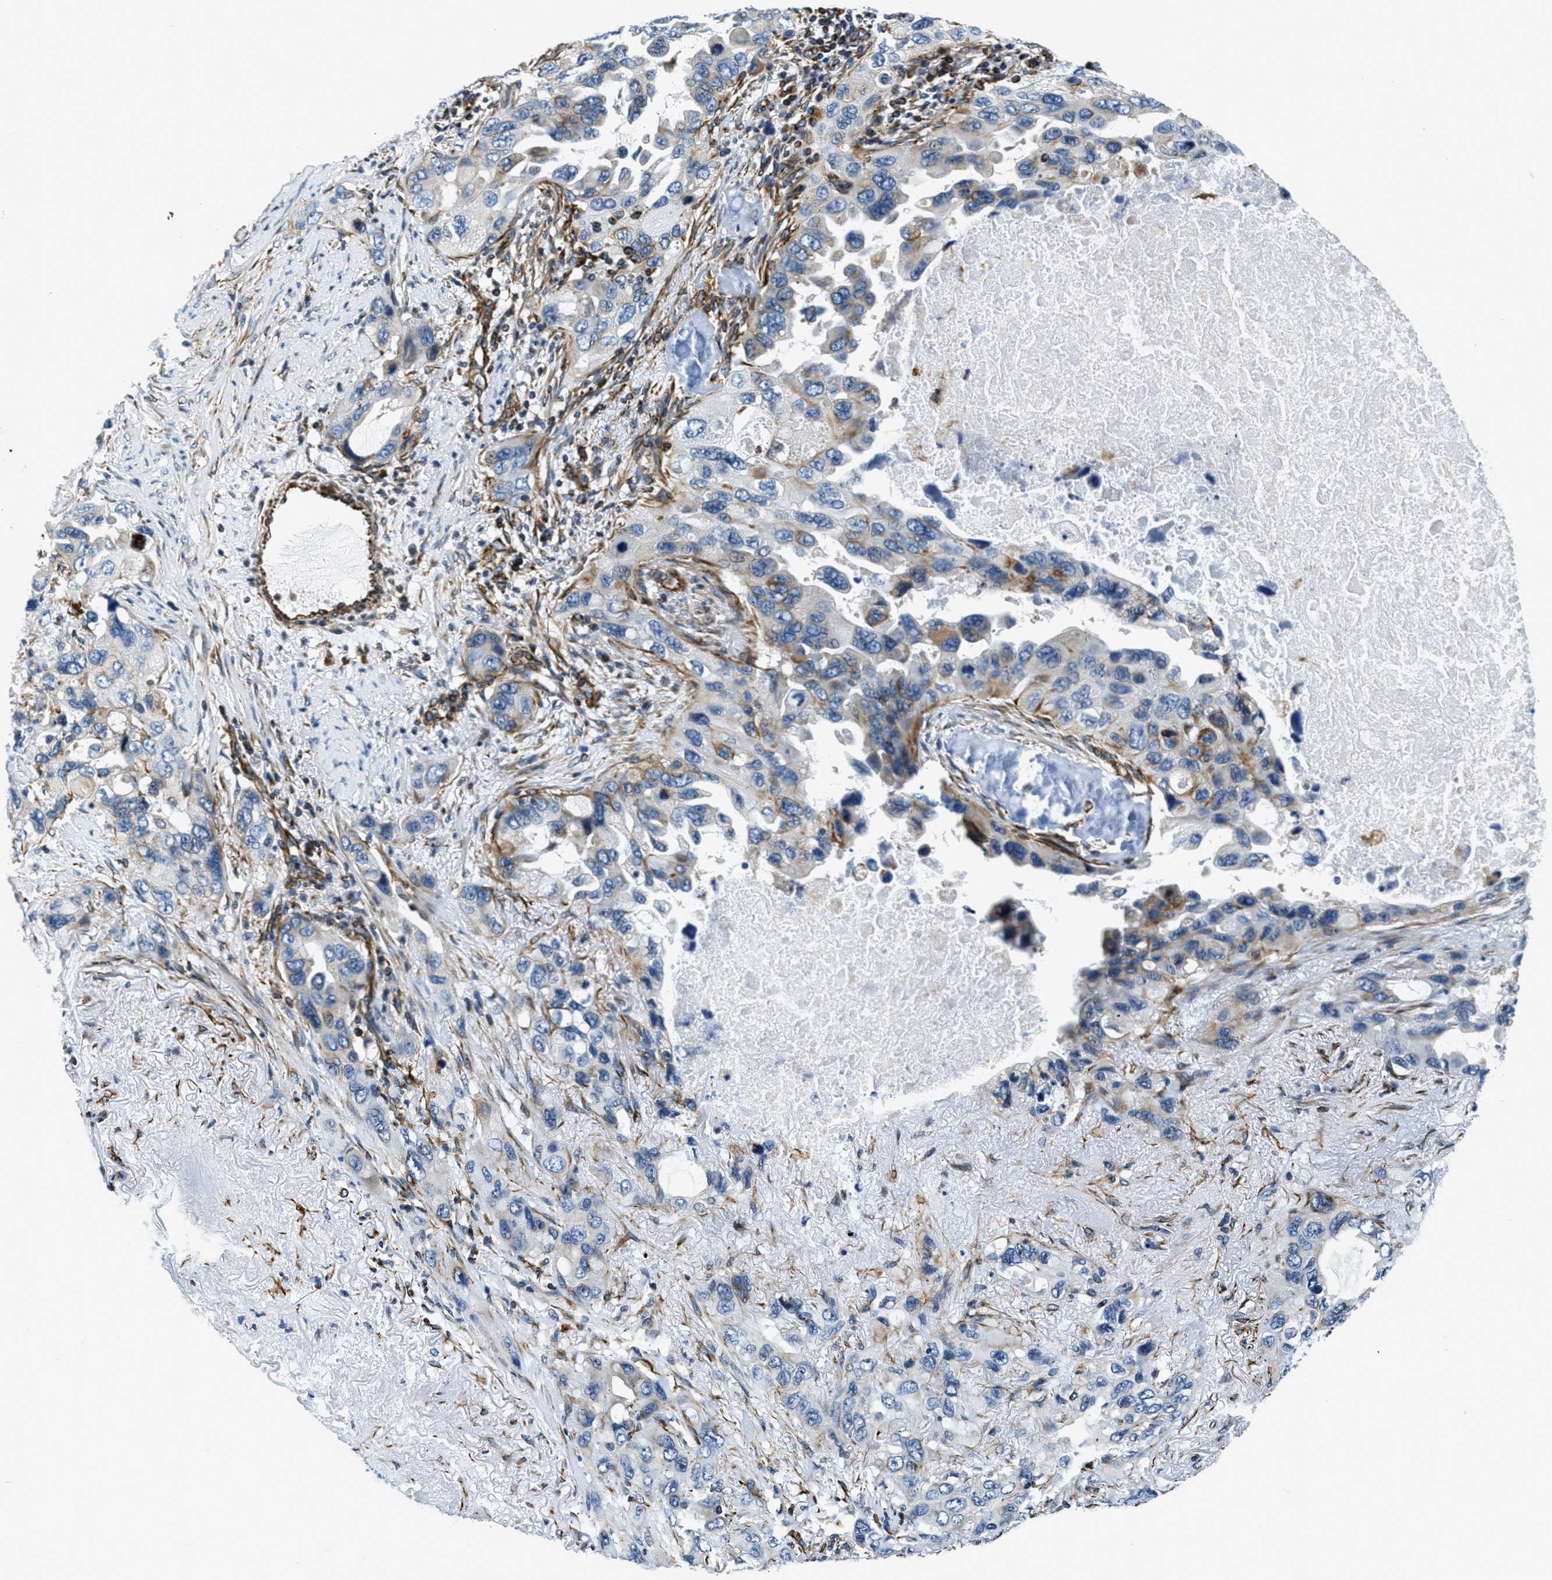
{"staining": {"intensity": "moderate", "quantity": "<25%", "location": "cytoplasmic/membranous"}, "tissue": "lung cancer", "cell_type": "Tumor cells", "image_type": "cancer", "snomed": [{"axis": "morphology", "description": "Squamous cell carcinoma, NOS"}, {"axis": "topography", "description": "Lung"}], "caption": "Brown immunohistochemical staining in lung cancer (squamous cell carcinoma) demonstrates moderate cytoplasmic/membranous expression in approximately <25% of tumor cells.", "gene": "GNS", "patient": {"sex": "female", "age": 73}}